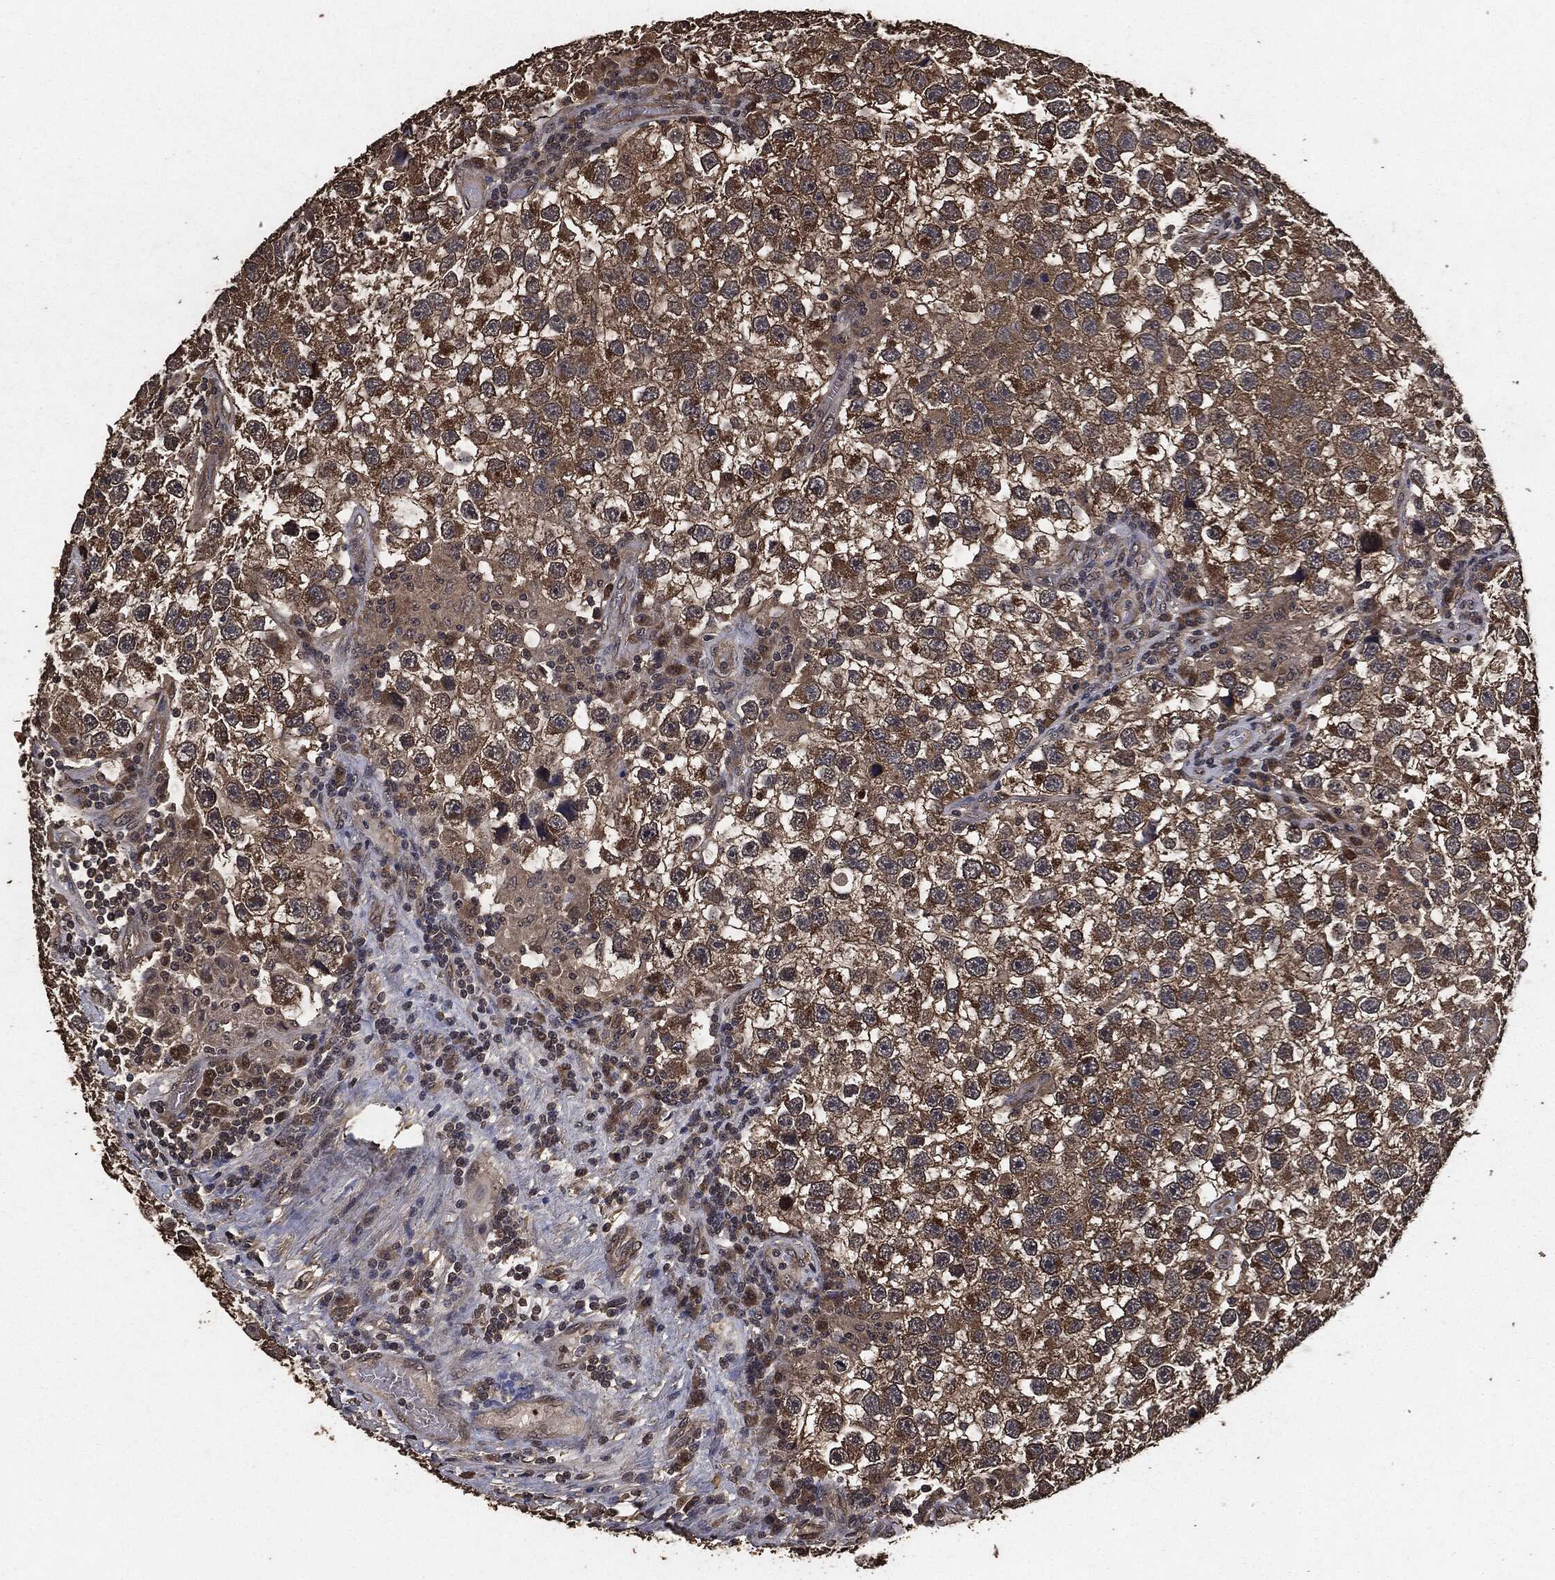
{"staining": {"intensity": "moderate", "quantity": "25%-75%", "location": "cytoplasmic/membranous"}, "tissue": "testis cancer", "cell_type": "Tumor cells", "image_type": "cancer", "snomed": [{"axis": "morphology", "description": "Seminoma, NOS"}, {"axis": "topography", "description": "Testis"}], "caption": "Immunohistochemistry (IHC) histopathology image of testis seminoma stained for a protein (brown), which reveals medium levels of moderate cytoplasmic/membranous expression in approximately 25%-75% of tumor cells.", "gene": "AKT1S1", "patient": {"sex": "male", "age": 26}}